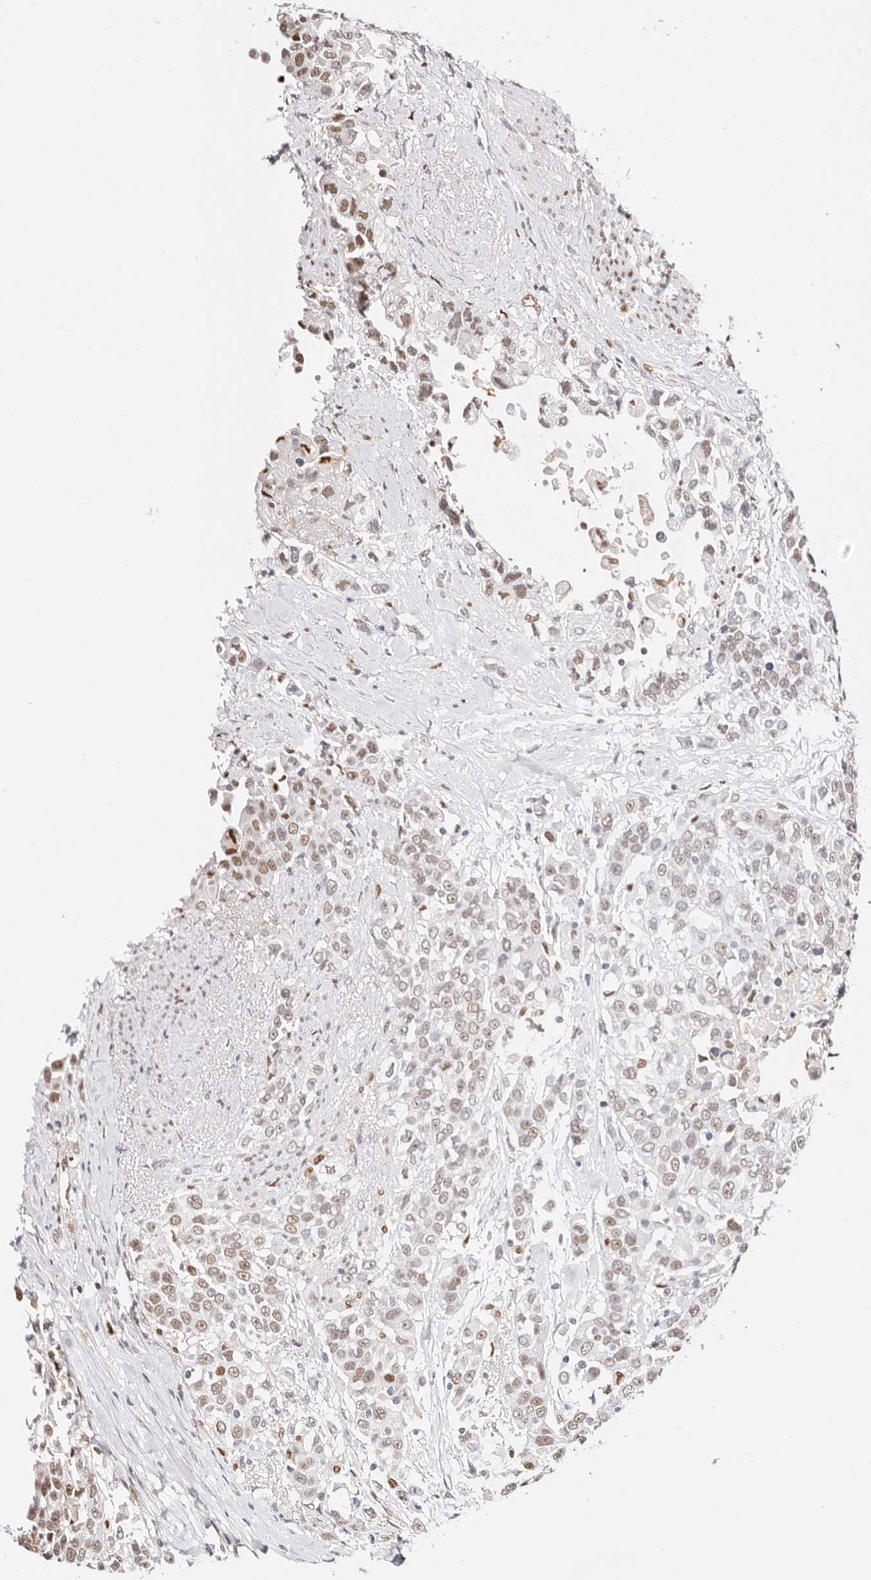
{"staining": {"intensity": "moderate", "quantity": ">75%", "location": "nuclear"}, "tissue": "urothelial cancer", "cell_type": "Tumor cells", "image_type": "cancer", "snomed": [{"axis": "morphology", "description": "Urothelial carcinoma, High grade"}, {"axis": "topography", "description": "Urinary bladder"}], "caption": "Protein staining of urothelial cancer tissue shows moderate nuclear positivity in about >75% of tumor cells.", "gene": "TKT", "patient": {"sex": "female", "age": 80}}